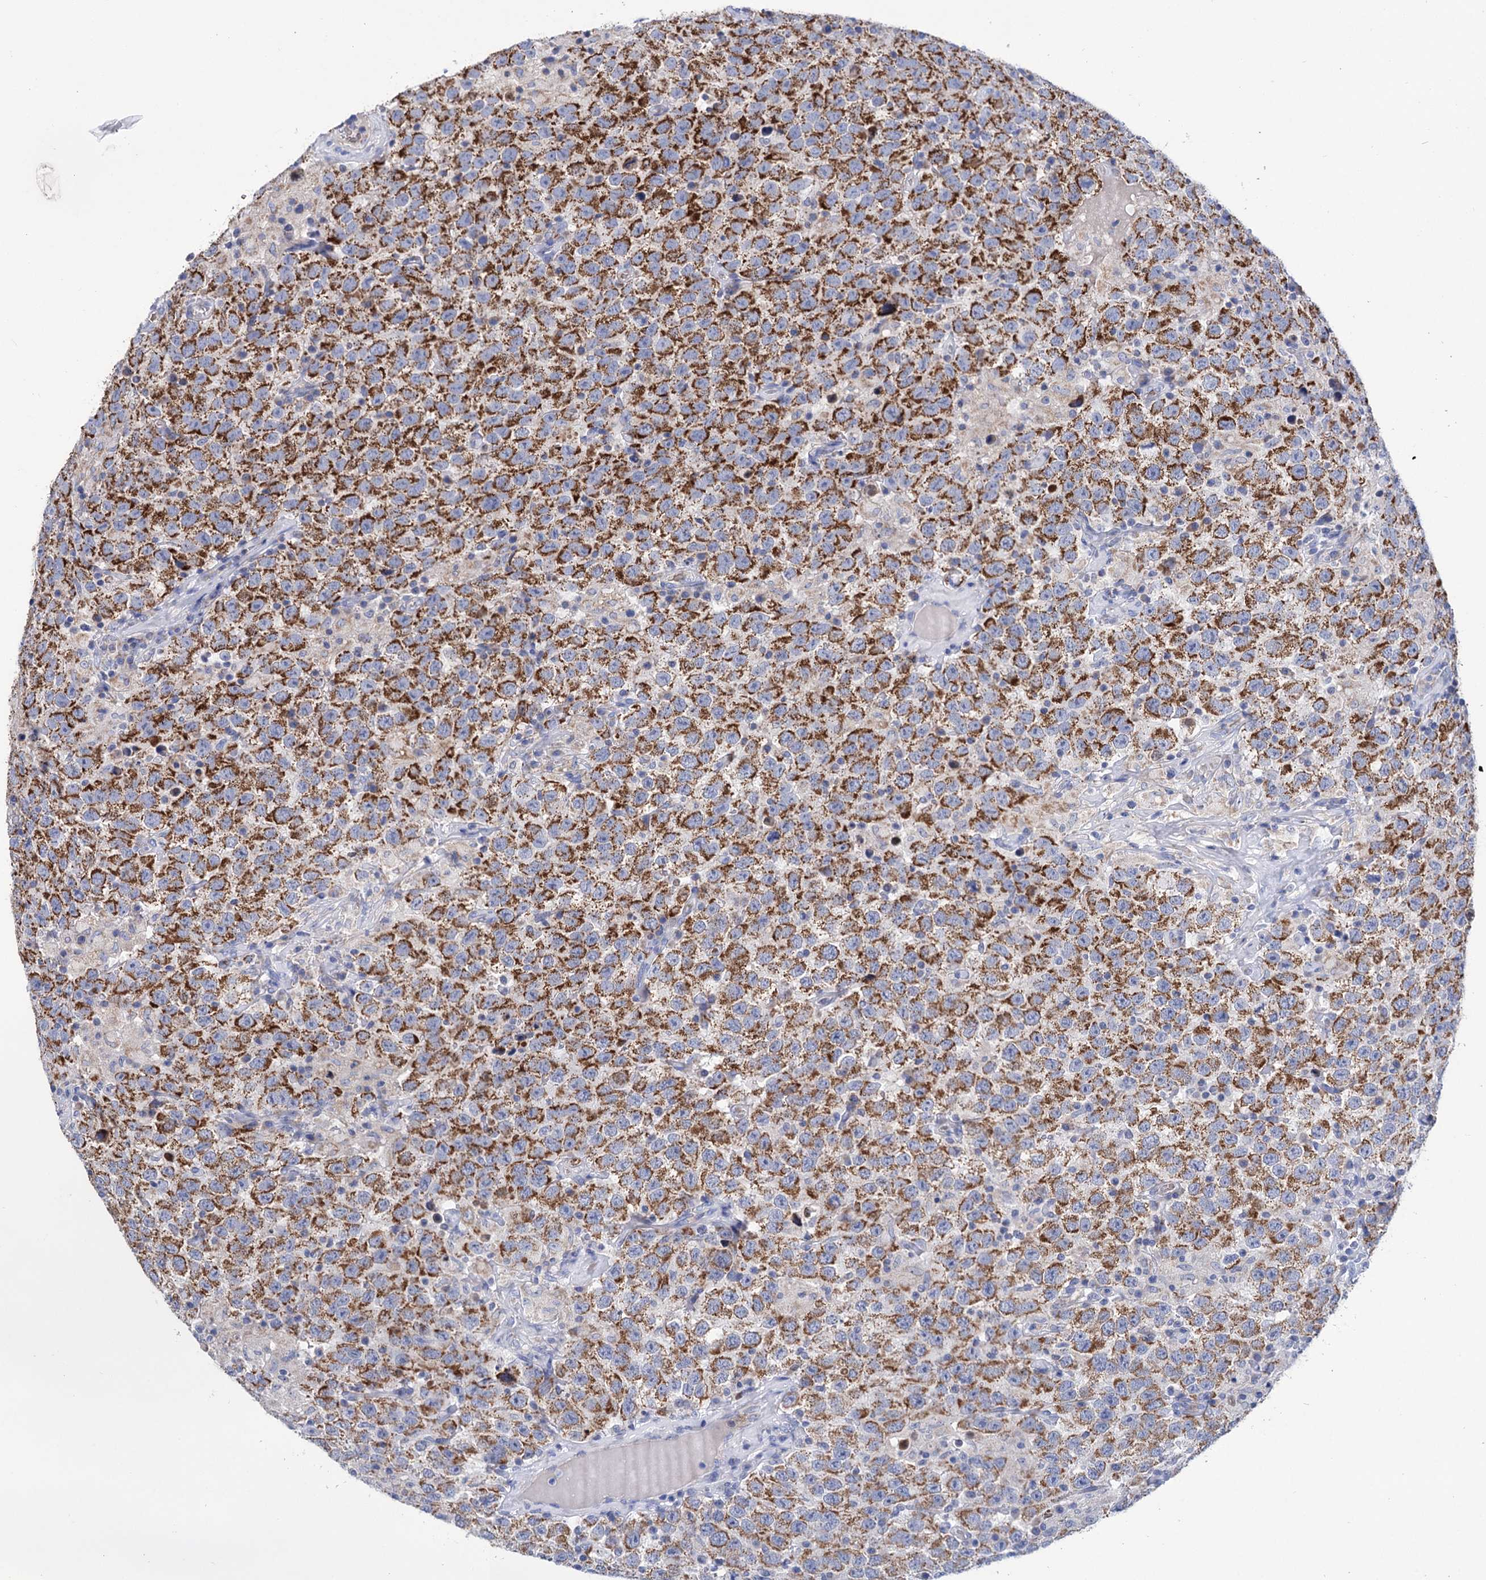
{"staining": {"intensity": "strong", "quantity": "25%-75%", "location": "cytoplasmic/membranous"}, "tissue": "testis cancer", "cell_type": "Tumor cells", "image_type": "cancer", "snomed": [{"axis": "morphology", "description": "Seminoma, NOS"}, {"axis": "topography", "description": "Testis"}], "caption": "Tumor cells demonstrate high levels of strong cytoplasmic/membranous positivity in about 25%-75% of cells in testis cancer (seminoma). (Brightfield microscopy of DAB IHC at high magnification).", "gene": "YARS2", "patient": {"sex": "male", "age": 41}}